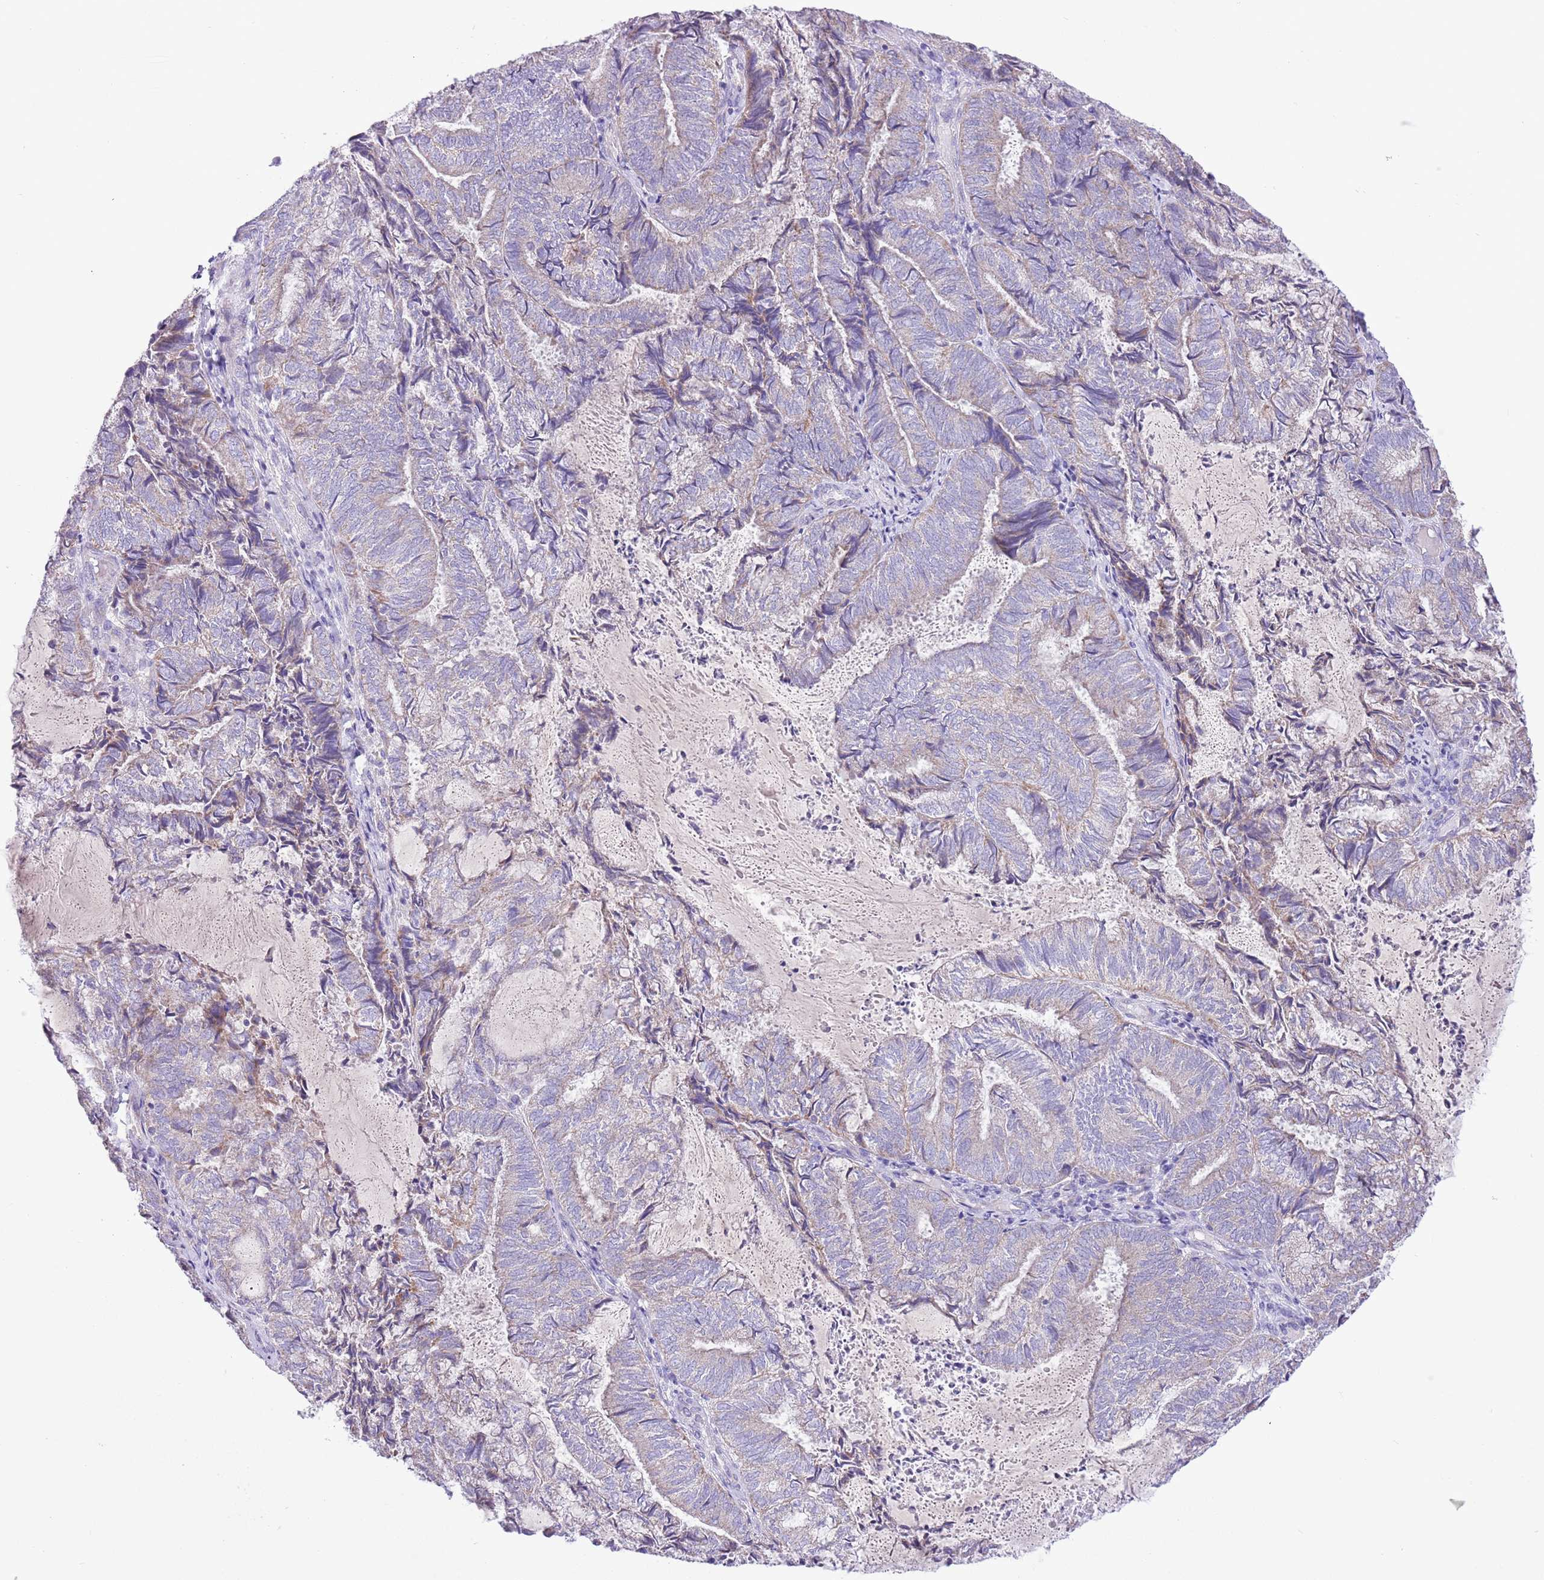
{"staining": {"intensity": "weak", "quantity": "25%-75%", "location": "cytoplasmic/membranous"}, "tissue": "endometrial cancer", "cell_type": "Tumor cells", "image_type": "cancer", "snomed": [{"axis": "morphology", "description": "Adenocarcinoma, NOS"}, {"axis": "topography", "description": "Endometrium"}], "caption": "Immunohistochemistry of endometrial adenocarcinoma shows low levels of weak cytoplasmic/membranous positivity in about 25%-75% of tumor cells.", "gene": "OAZ2", "patient": {"sex": "female", "age": 80}}